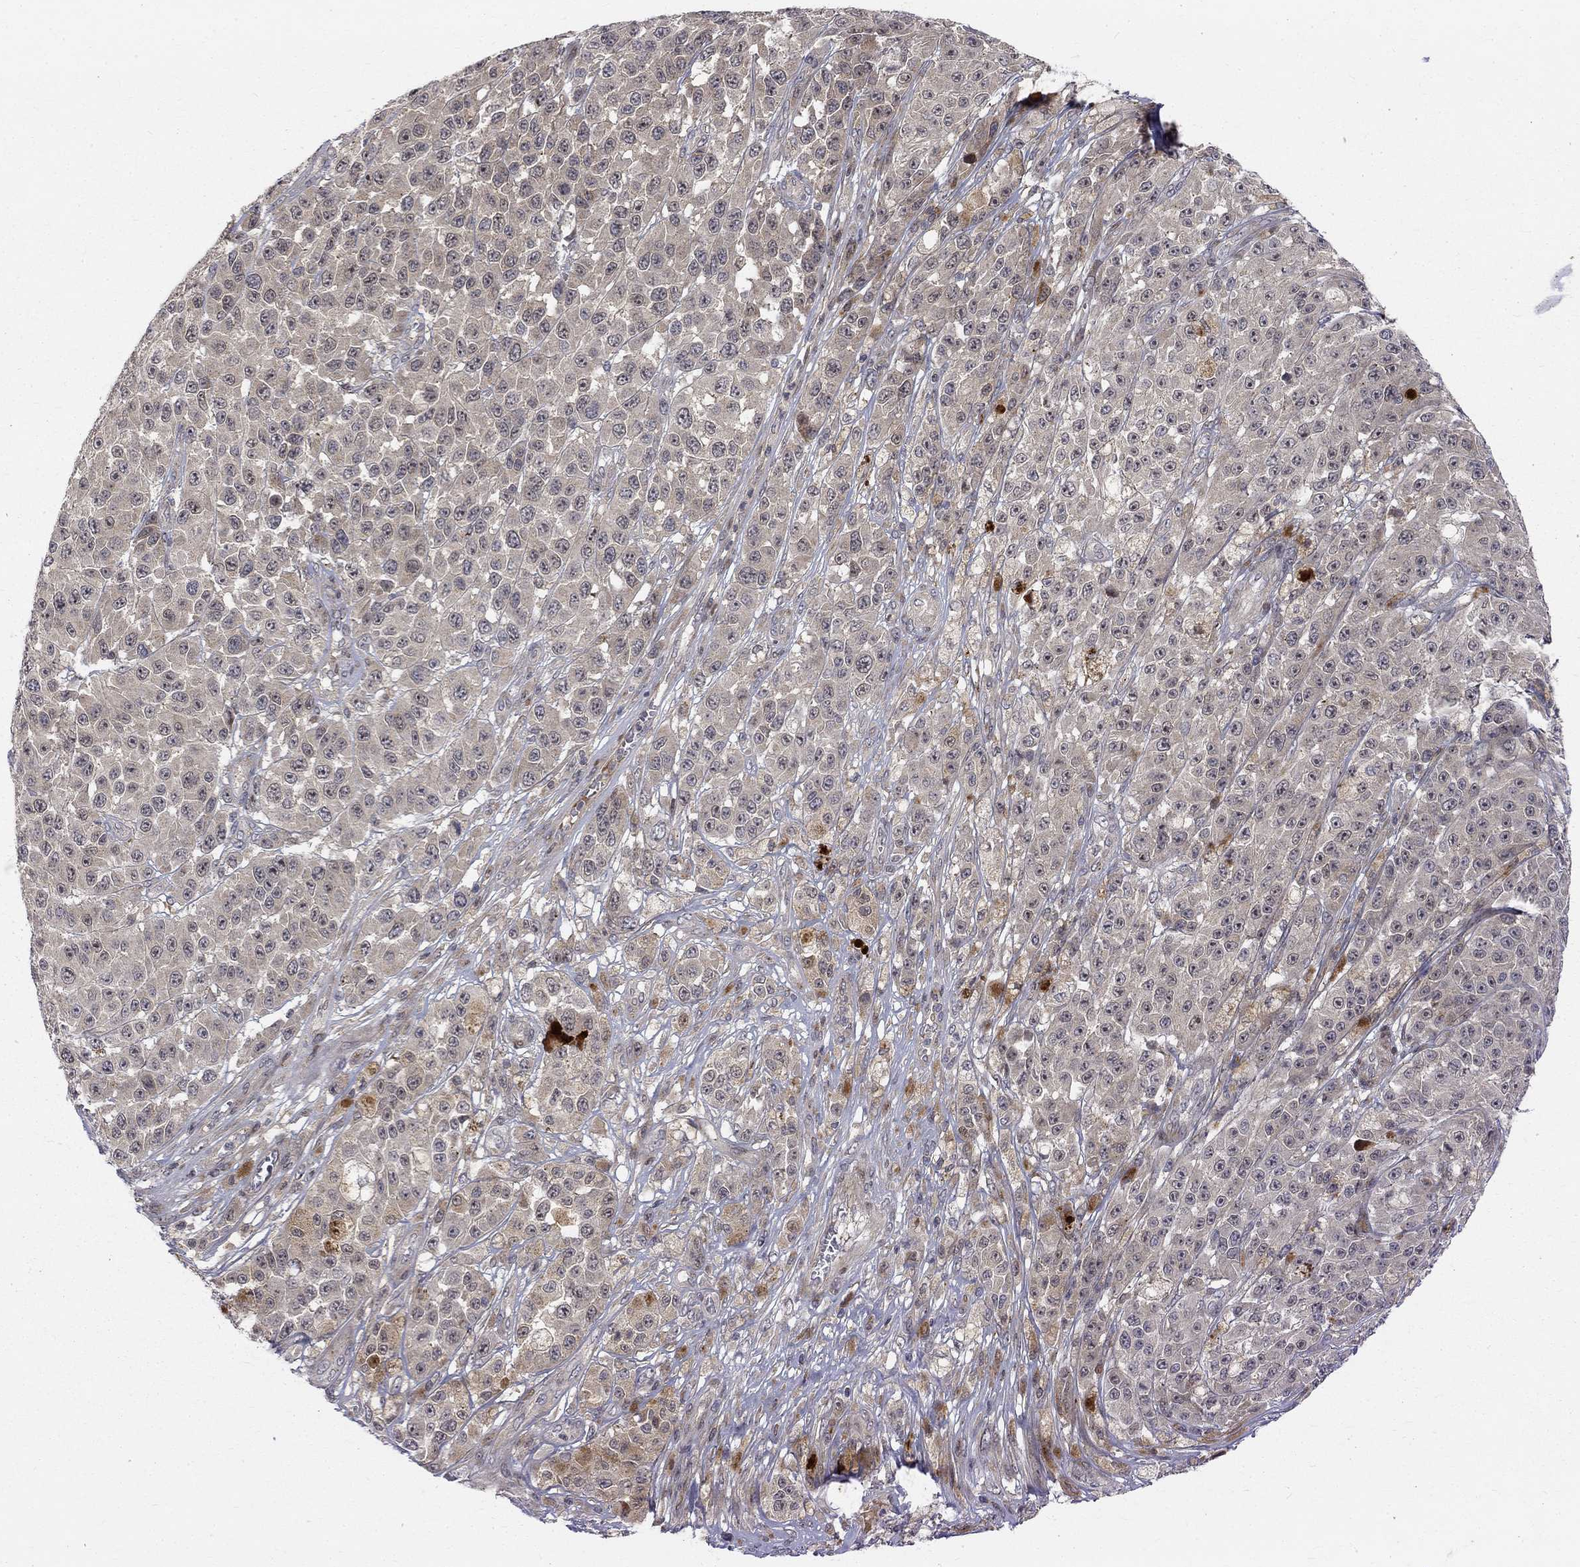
{"staining": {"intensity": "negative", "quantity": "none", "location": "none"}, "tissue": "melanoma", "cell_type": "Tumor cells", "image_type": "cancer", "snomed": [{"axis": "morphology", "description": "Malignant melanoma, NOS"}, {"axis": "topography", "description": "Skin"}], "caption": "DAB immunohistochemical staining of melanoma reveals no significant staining in tumor cells. Brightfield microscopy of IHC stained with DAB (3,3'-diaminobenzidine) (brown) and hematoxylin (blue), captured at high magnification.", "gene": "WDR19", "patient": {"sex": "female", "age": 58}}